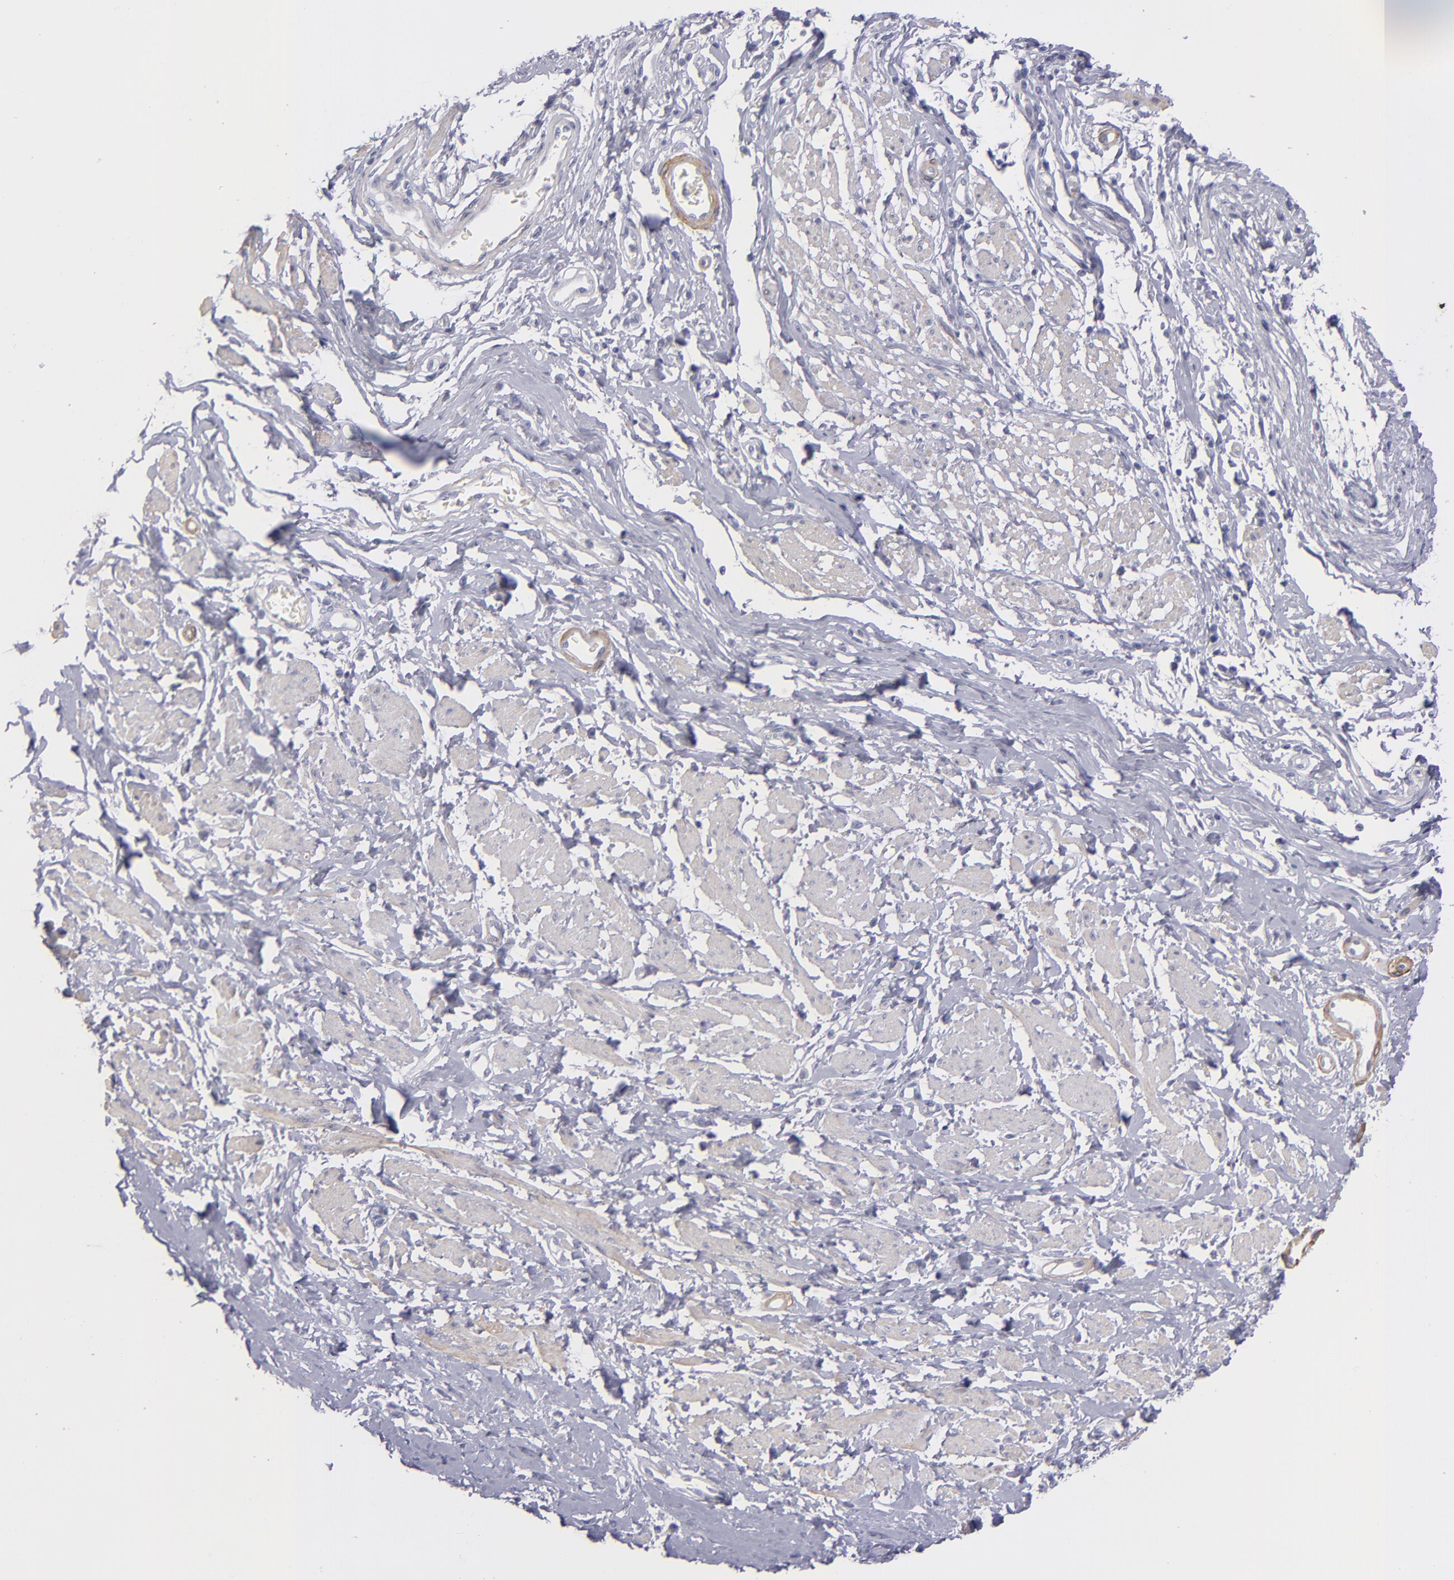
{"staining": {"intensity": "negative", "quantity": "none", "location": "none"}, "tissue": "esophagus", "cell_type": "Squamous epithelial cells", "image_type": "normal", "snomed": [{"axis": "morphology", "description": "Normal tissue, NOS"}, {"axis": "topography", "description": "Esophagus"}], "caption": "A high-resolution photomicrograph shows IHC staining of normal esophagus, which reveals no significant positivity in squamous epithelial cells. (Brightfield microscopy of DAB IHC at high magnification).", "gene": "MYH11", "patient": {"sex": "male", "age": 70}}